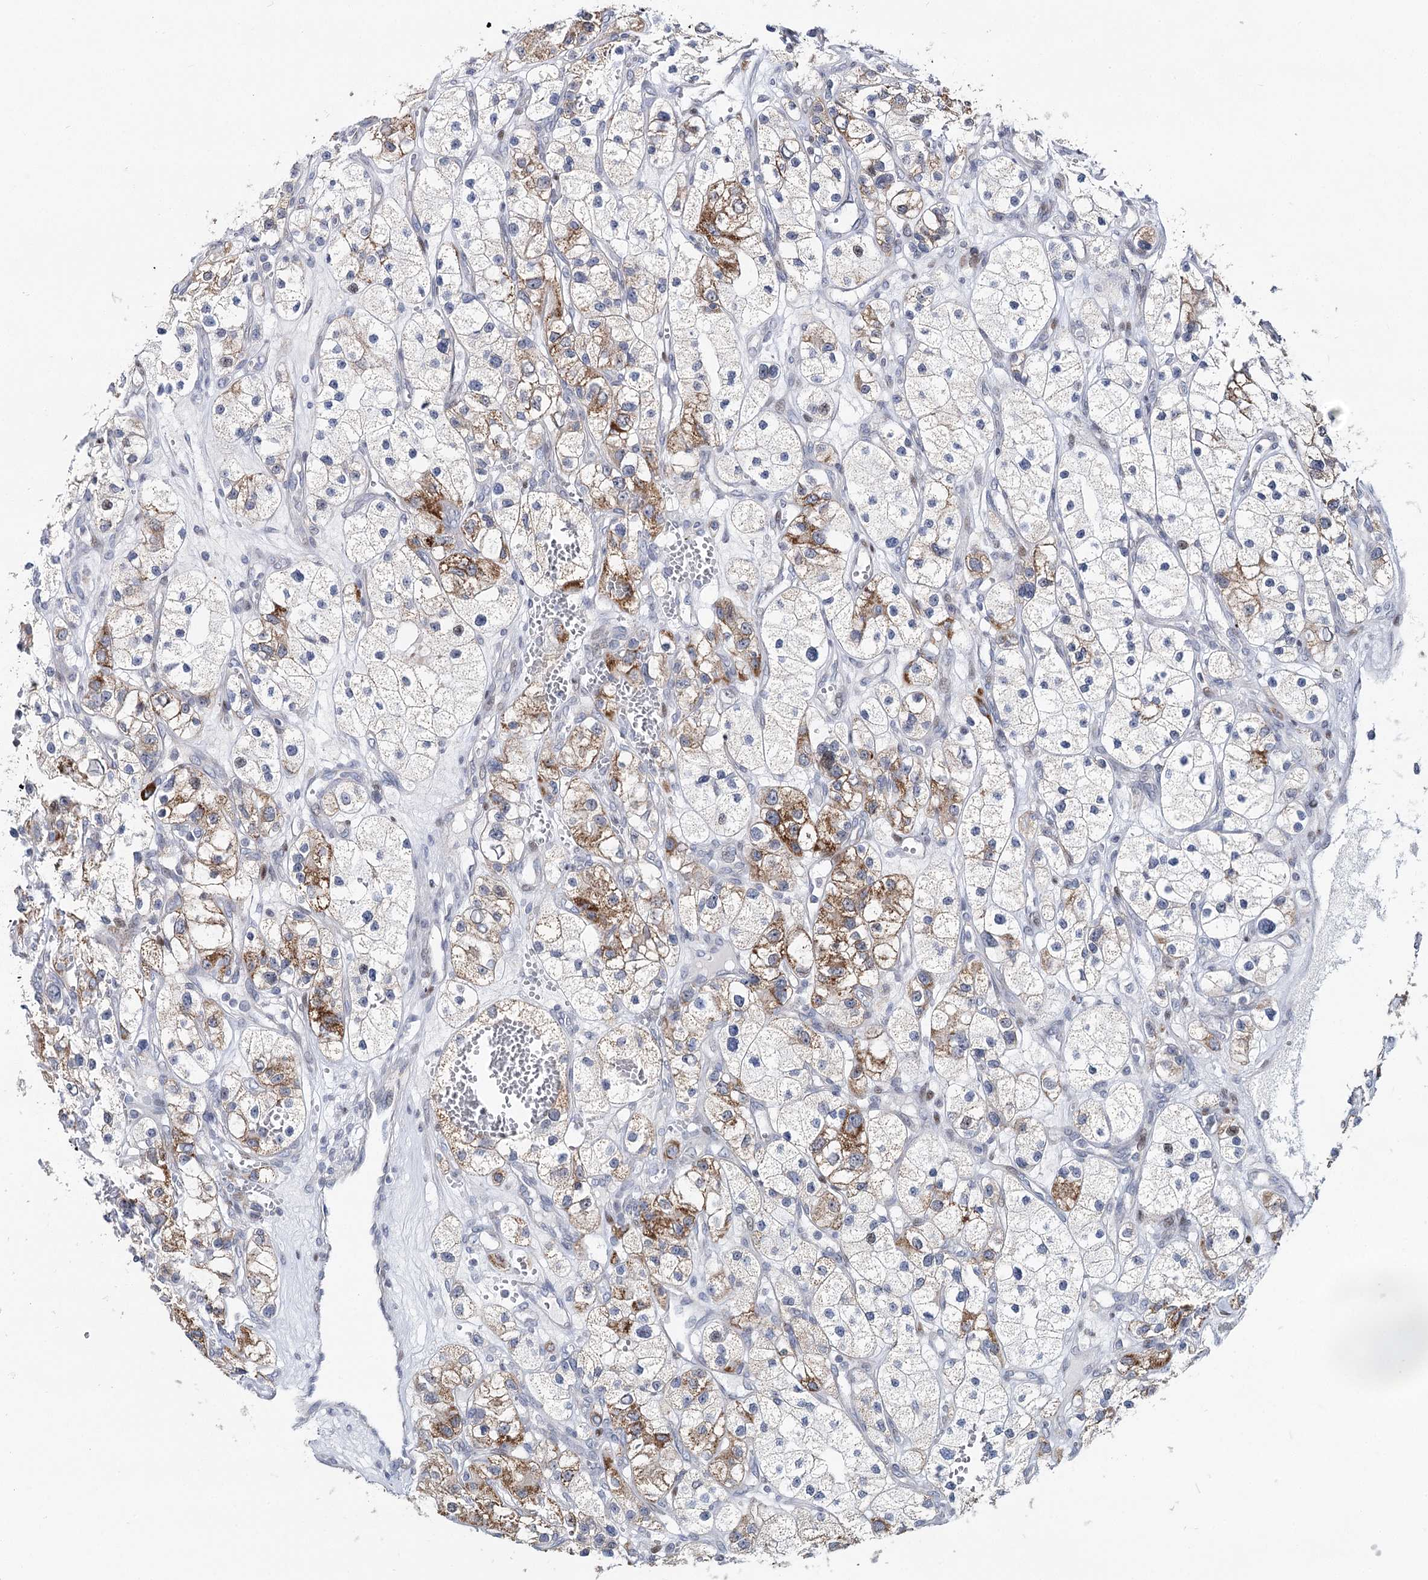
{"staining": {"intensity": "moderate", "quantity": "25%-75%", "location": "cytoplasmic/membranous"}, "tissue": "renal cancer", "cell_type": "Tumor cells", "image_type": "cancer", "snomed": [{"axis": "morphology", "description": "Adenocarcinoma, NOS"}, {"axis": "topography", "description": "Kidney"}], "caption": "High-power microscopy captured an IHC micrograph of adenocarcinoma (renal), revealing moderate cytoplasmic/membranous expression in about 25%-75% of tumor cells.", "gene": "PTGR1", "patient": {"sex": "female", "age": 57}}